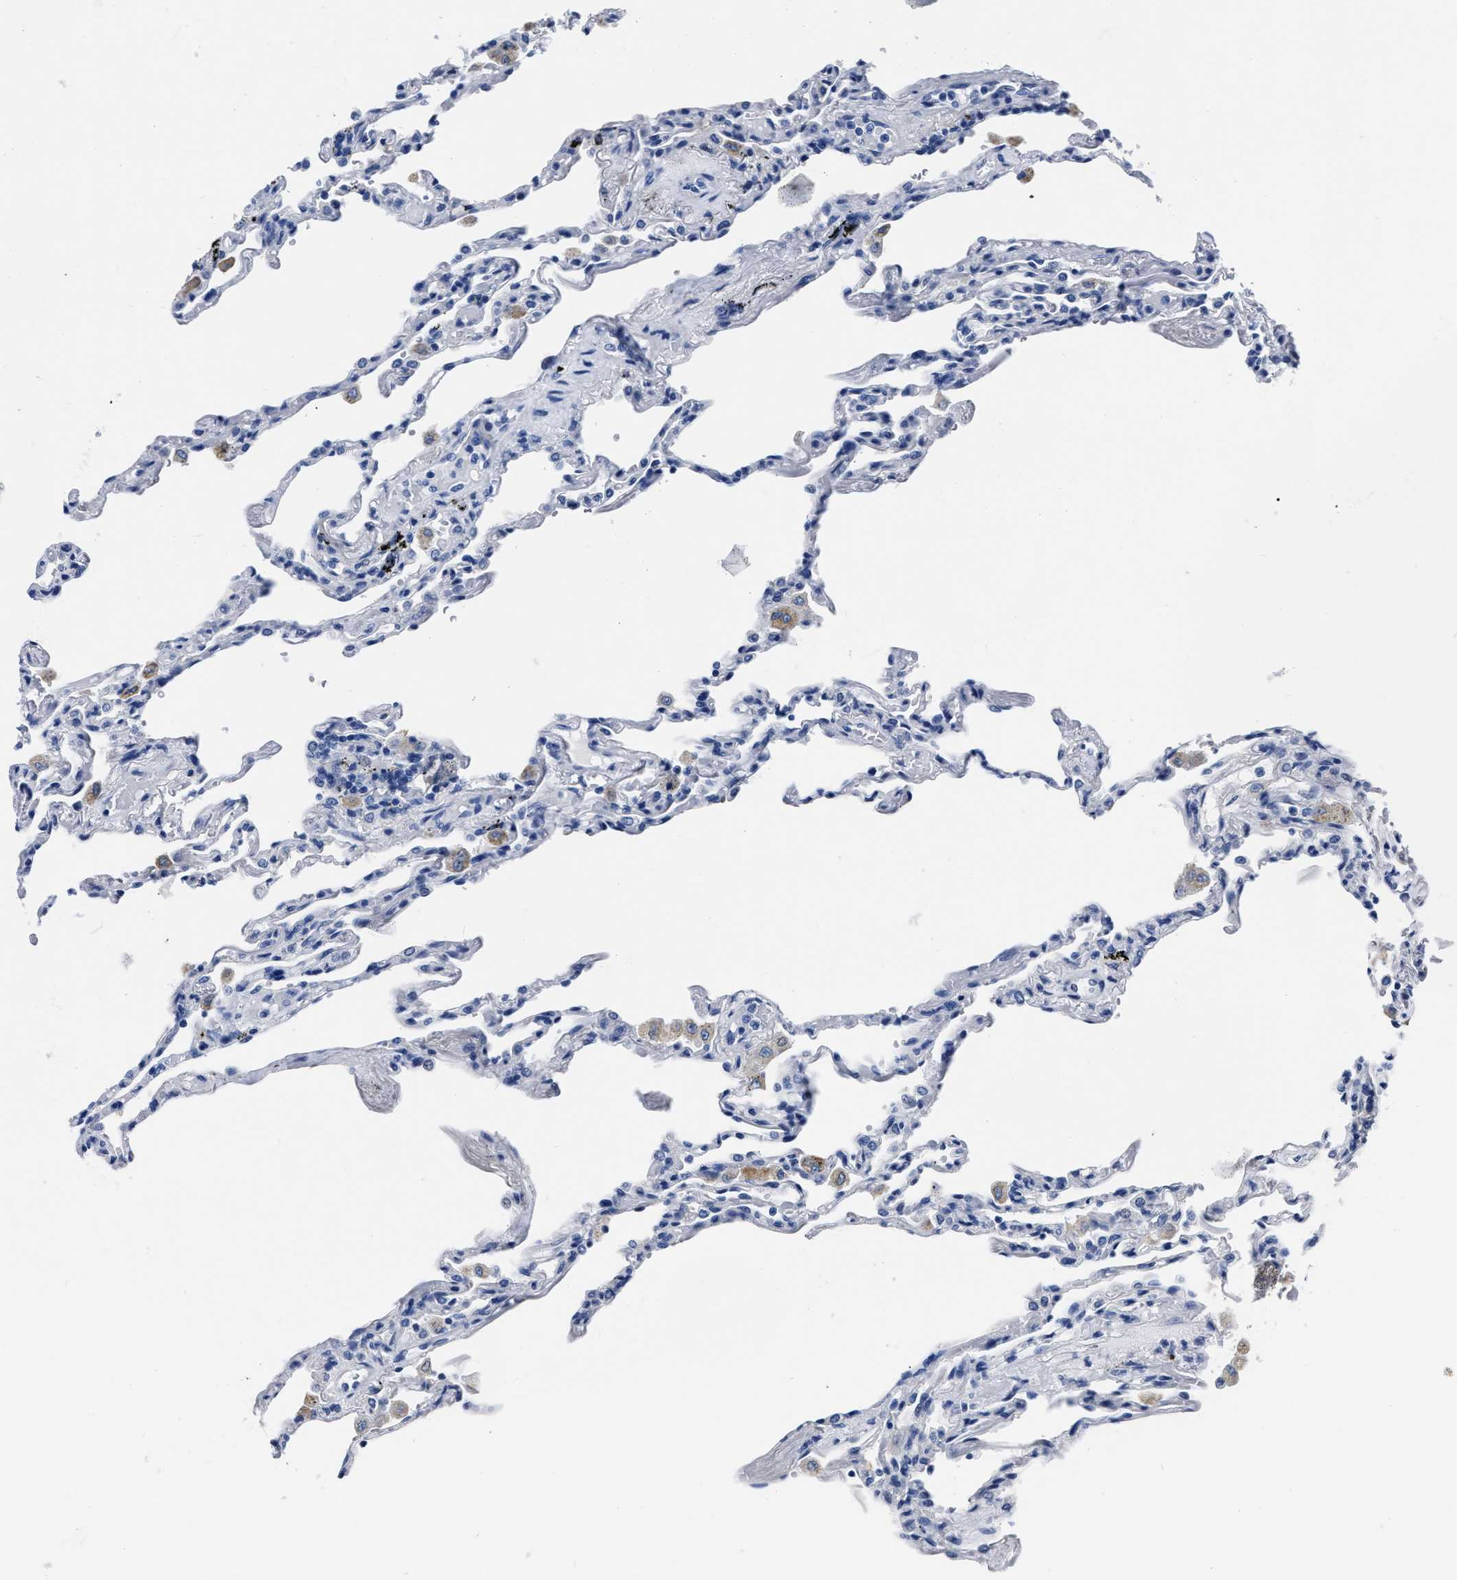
{"staining": {"intensity": "negative", "quantity": "none", "location": "none"}, "tissue": "lung", "cell_type": "Alveolar cells", "image_type": "normal", "snomed": [{"axis": "morphology", "description": "Normal tissue, NOS"}, {"axis": "topography", "description": "Lung"}], "caption": "Immunohistochemistry (IHC) of normal human lung demonstrates no positivity in alveolar cells.", "gene": "MOV10L1", "patient": {"sex": "male", "age": 59}}